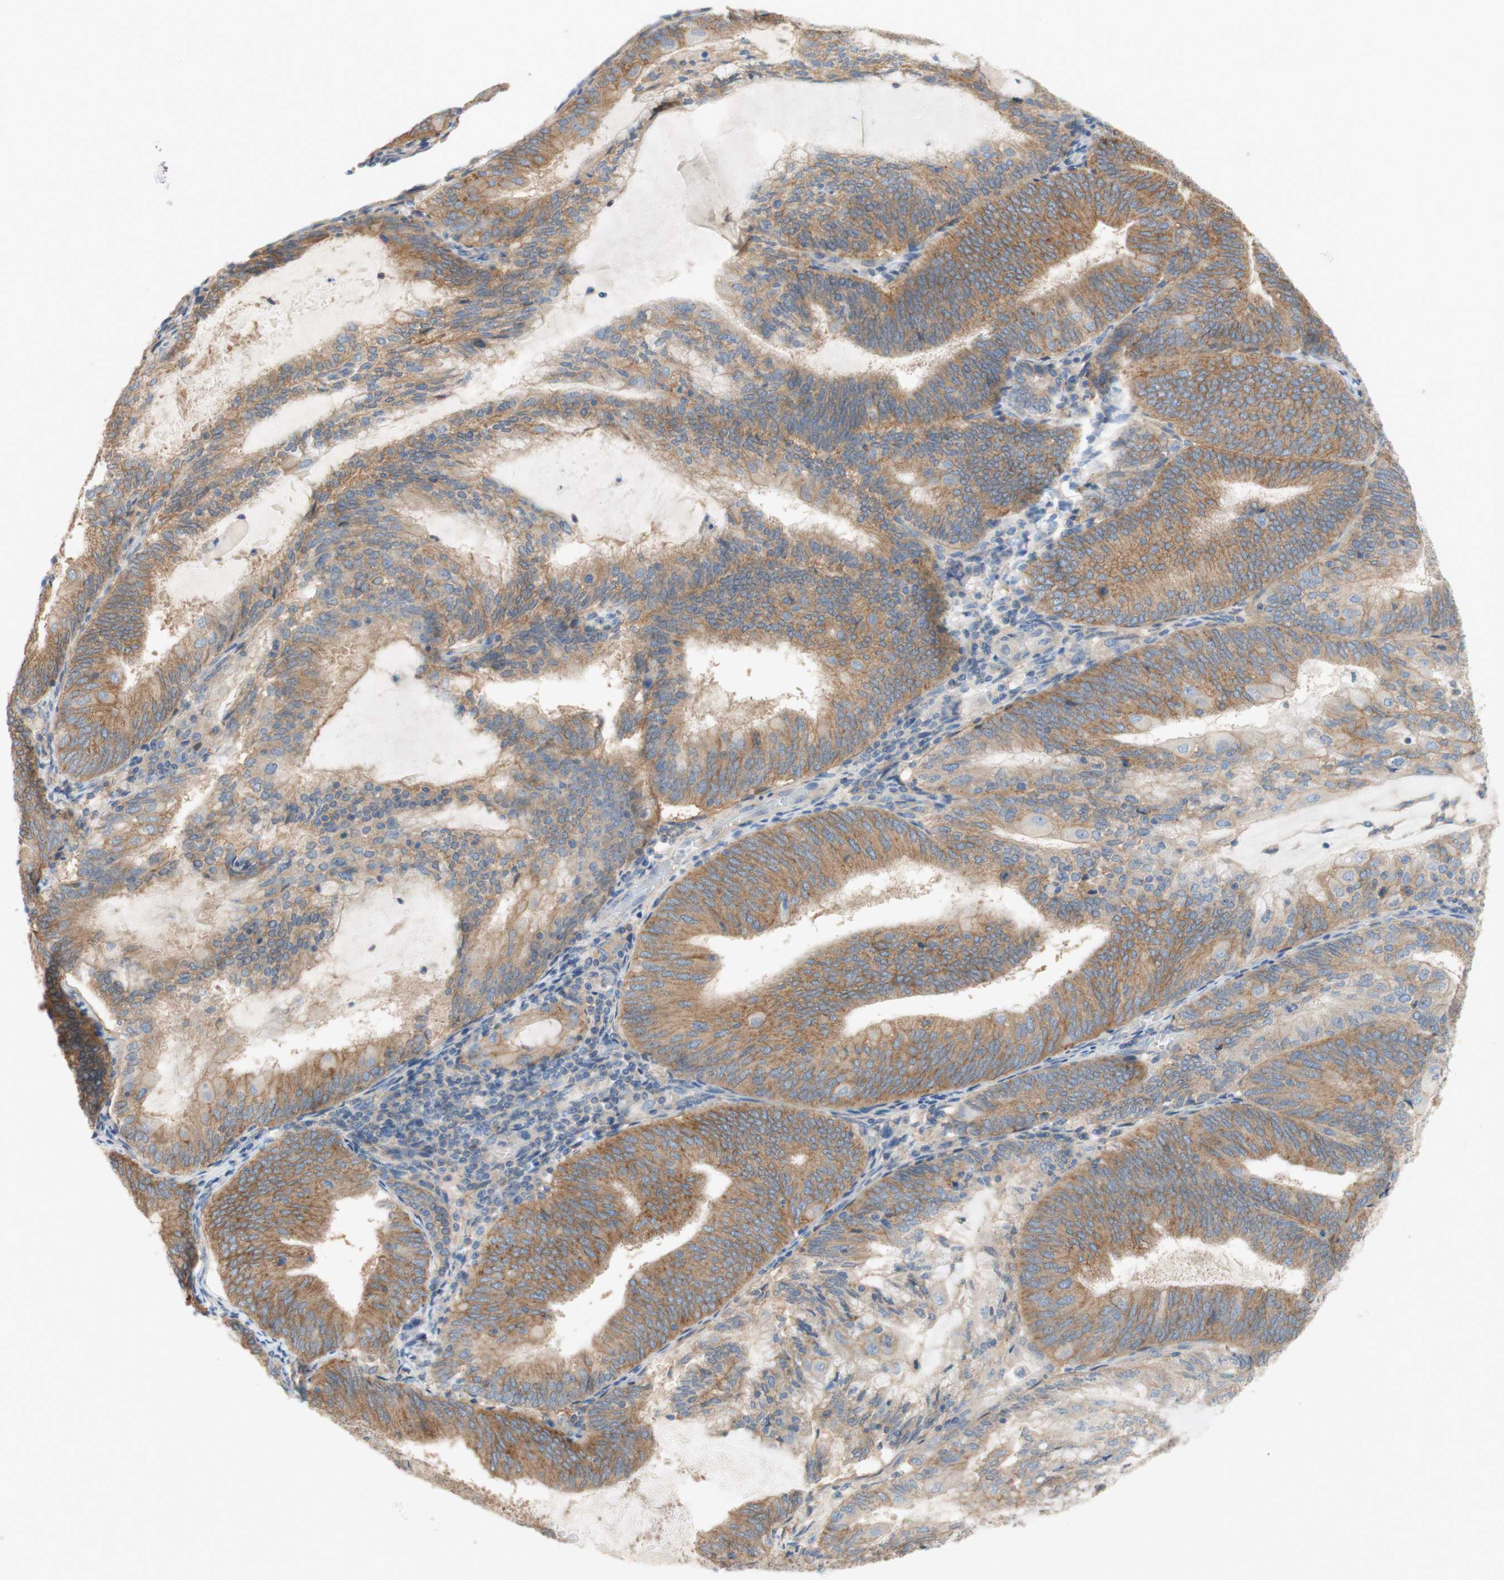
{"staining": {"intensity": "weak", "quantity": ">75%", "location": "cytoplasmic/membranous"}, "tissue": "endometrial cancer", "cell_type": "Tumor cells", "image_type": "cancer", "snomed": [{"axis": "morphology", "description": "Adenocarcinoma, NOS"}, {"axis": "topography", "description": "Endometrium"}], "caption": "Endometrial adenocarcinoma stained with DAB IHC exhibits low levels of weak cytoplasmic/membranous expression in about >75% of tumor cells. (DAB (3,3'-diaminobenzidine) IHC with brightfield microscopy, high magnification).", "gene": "ATP2B1", "patient": {"sex": "female", "age": 81}}